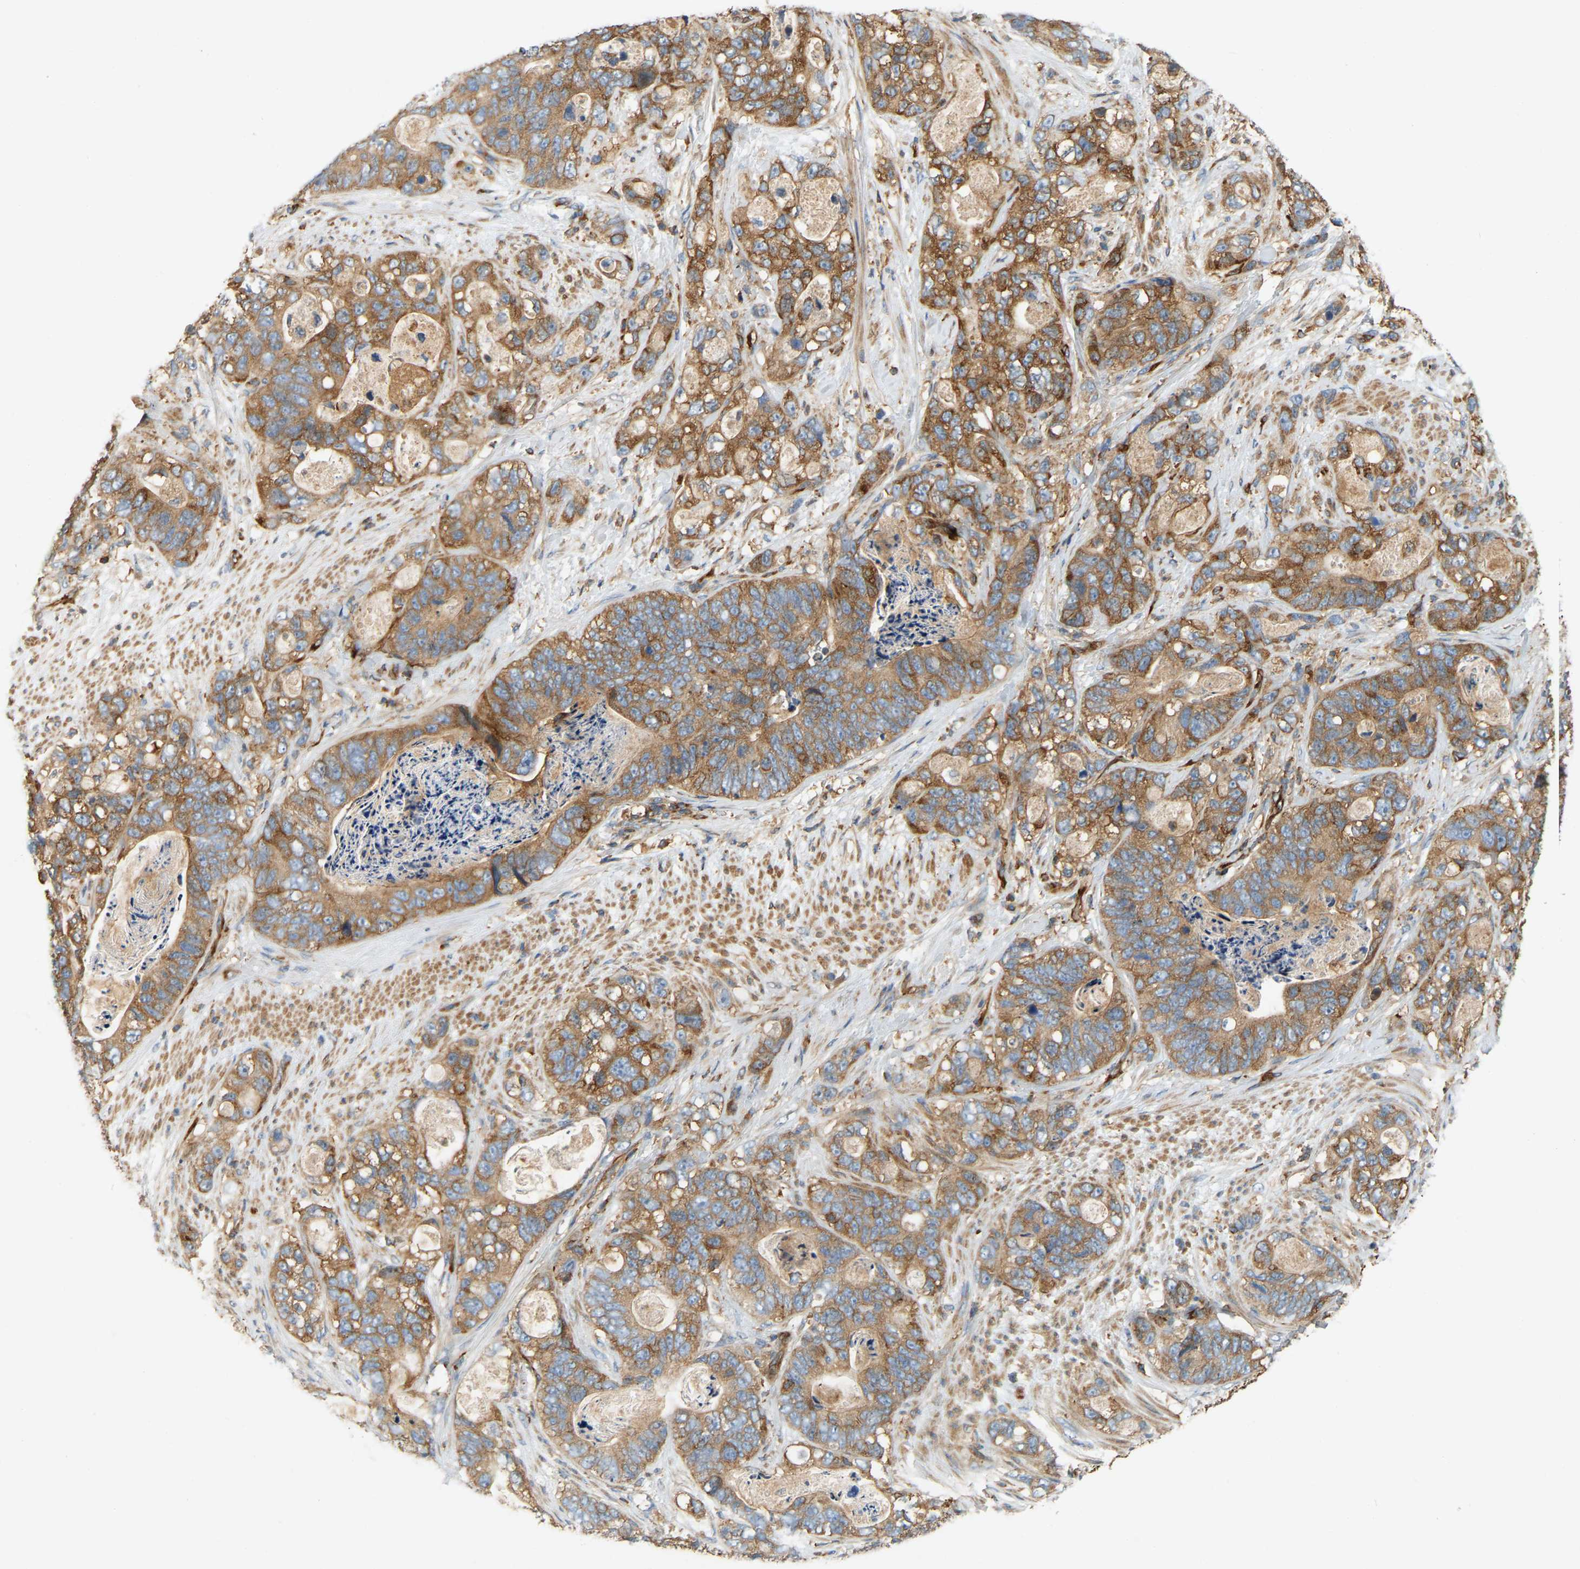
{"staining": {"intensity": "moderate", "quantity": ">75%", "location": "cytoplasmic/membranous"}, "tissue": "stomach cancer", "cell_type": "Tumor cells", "image_type": "cancer", "snomed": [{"axis": "morphology", "description": "Normal tissue, NOS"}, {"axis": "morphology", "description": "Adenocarcinoma, NOS"}, {"axis": "topography", "description": "Stomach"}], "caption": "IHC micrograph of neoplastic tissue: adenocarcinoma (stomach) stained using IHC demonstrates medium levels of moderate protein expression localized specifically in the cytoplasmic/membranous of tumor cells, appearing as a cytoplasmic/membranous brown color.", "gene": "AKAP13", "patient": {"sex": "female", "age": 89}}